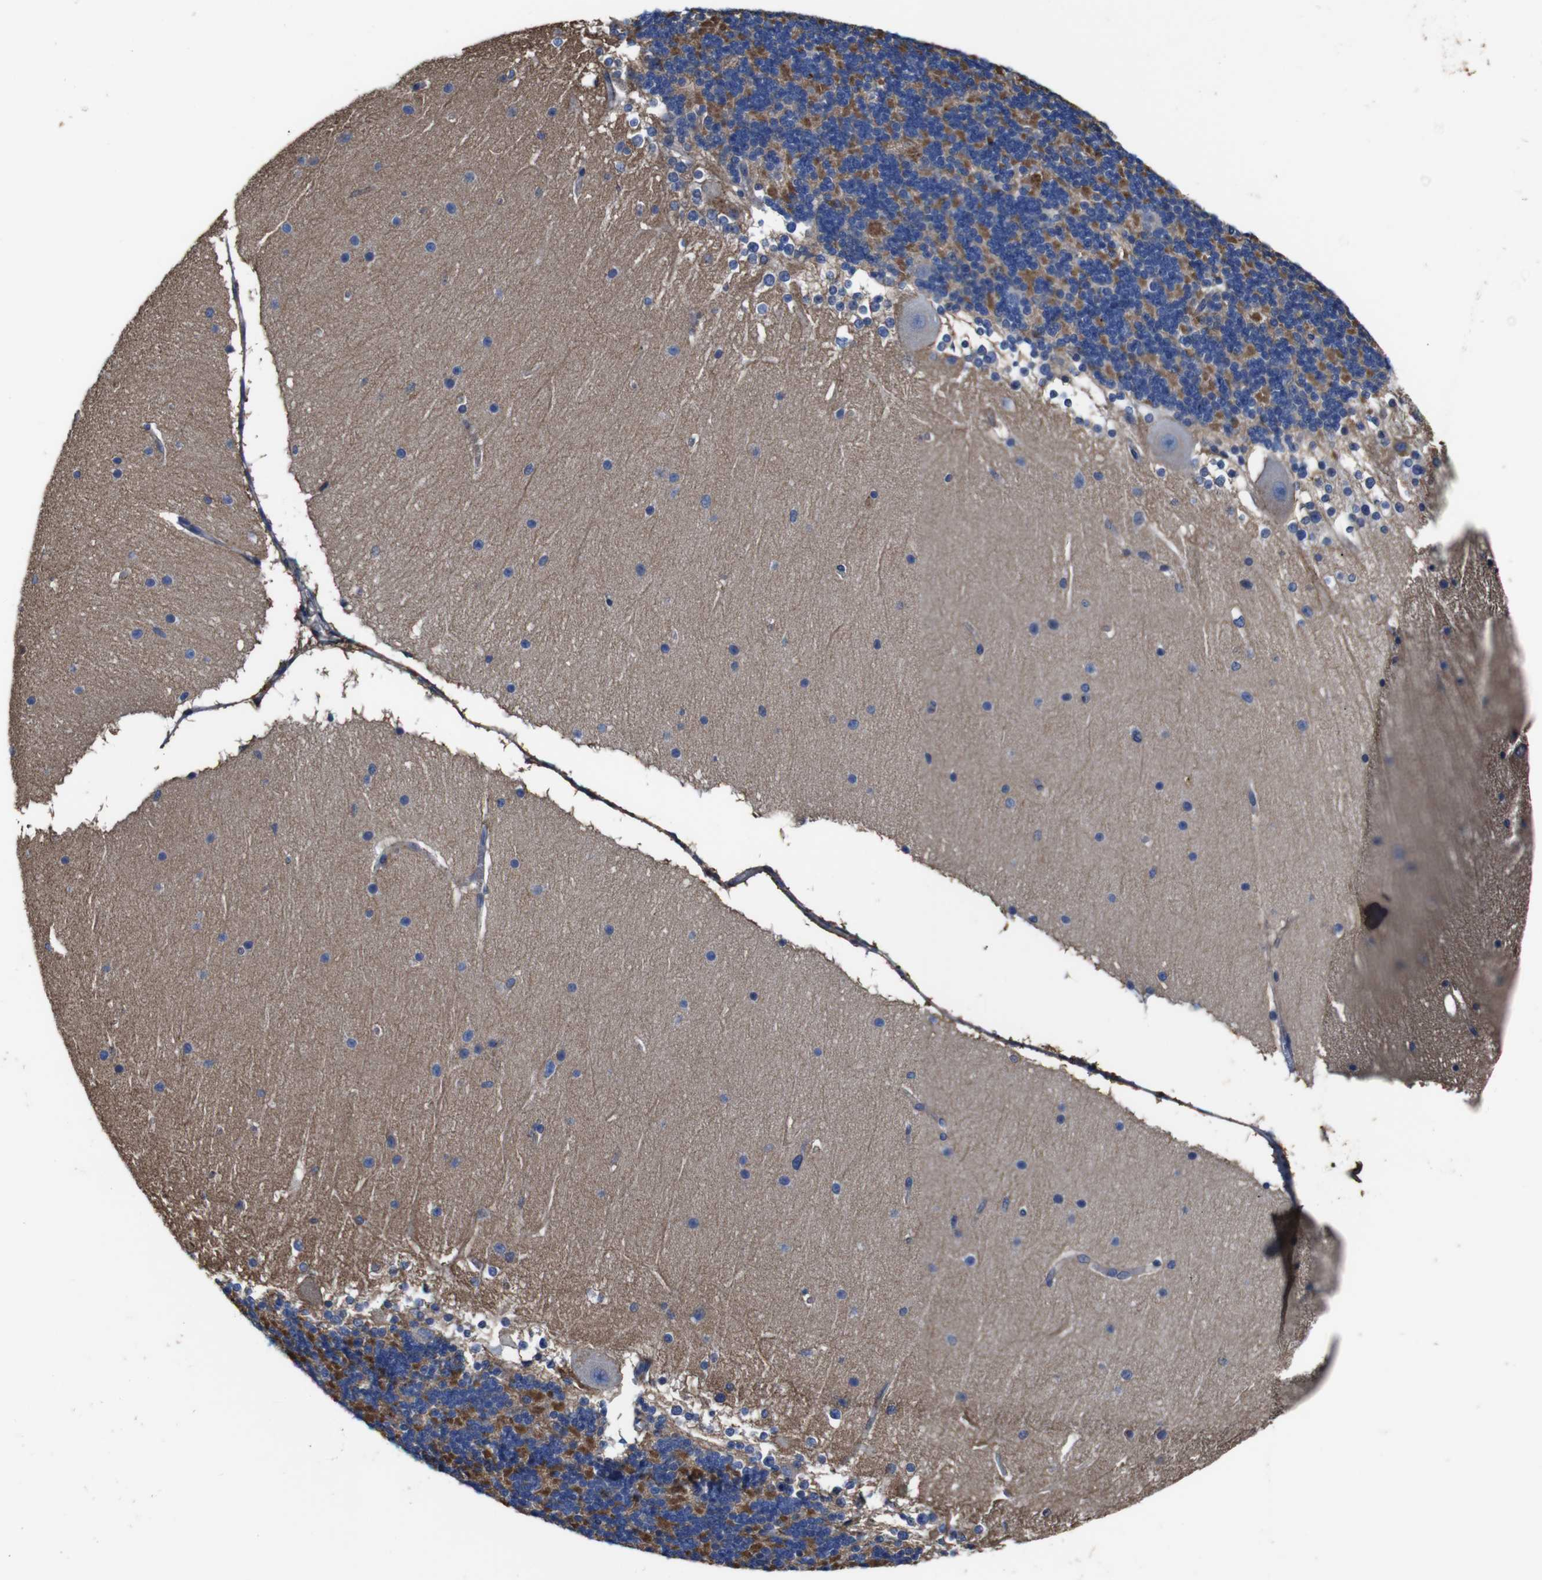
{"staining": {"intensity": "moderate", "quantity": "<25%", "location": "cytoplasmic/membranous"}, "tissue": "cerebellum", "cell_type": "Cells in granular layer", "image_type": "normal", "snomed": [{"axis": "morphology", "description": "Normal tissue, NOS"}, {"axis": "topography", "description": "Cerebellum"}], "caption": "High-power microscopy captured an IHC photomicrograph of benign cerebellum, revealing moderate cytoplasmic/membranous expression in approximately <25% of cells in granular layer.", "gene": "PI4KA", "patient": {"sex": "female", "age": 19}}